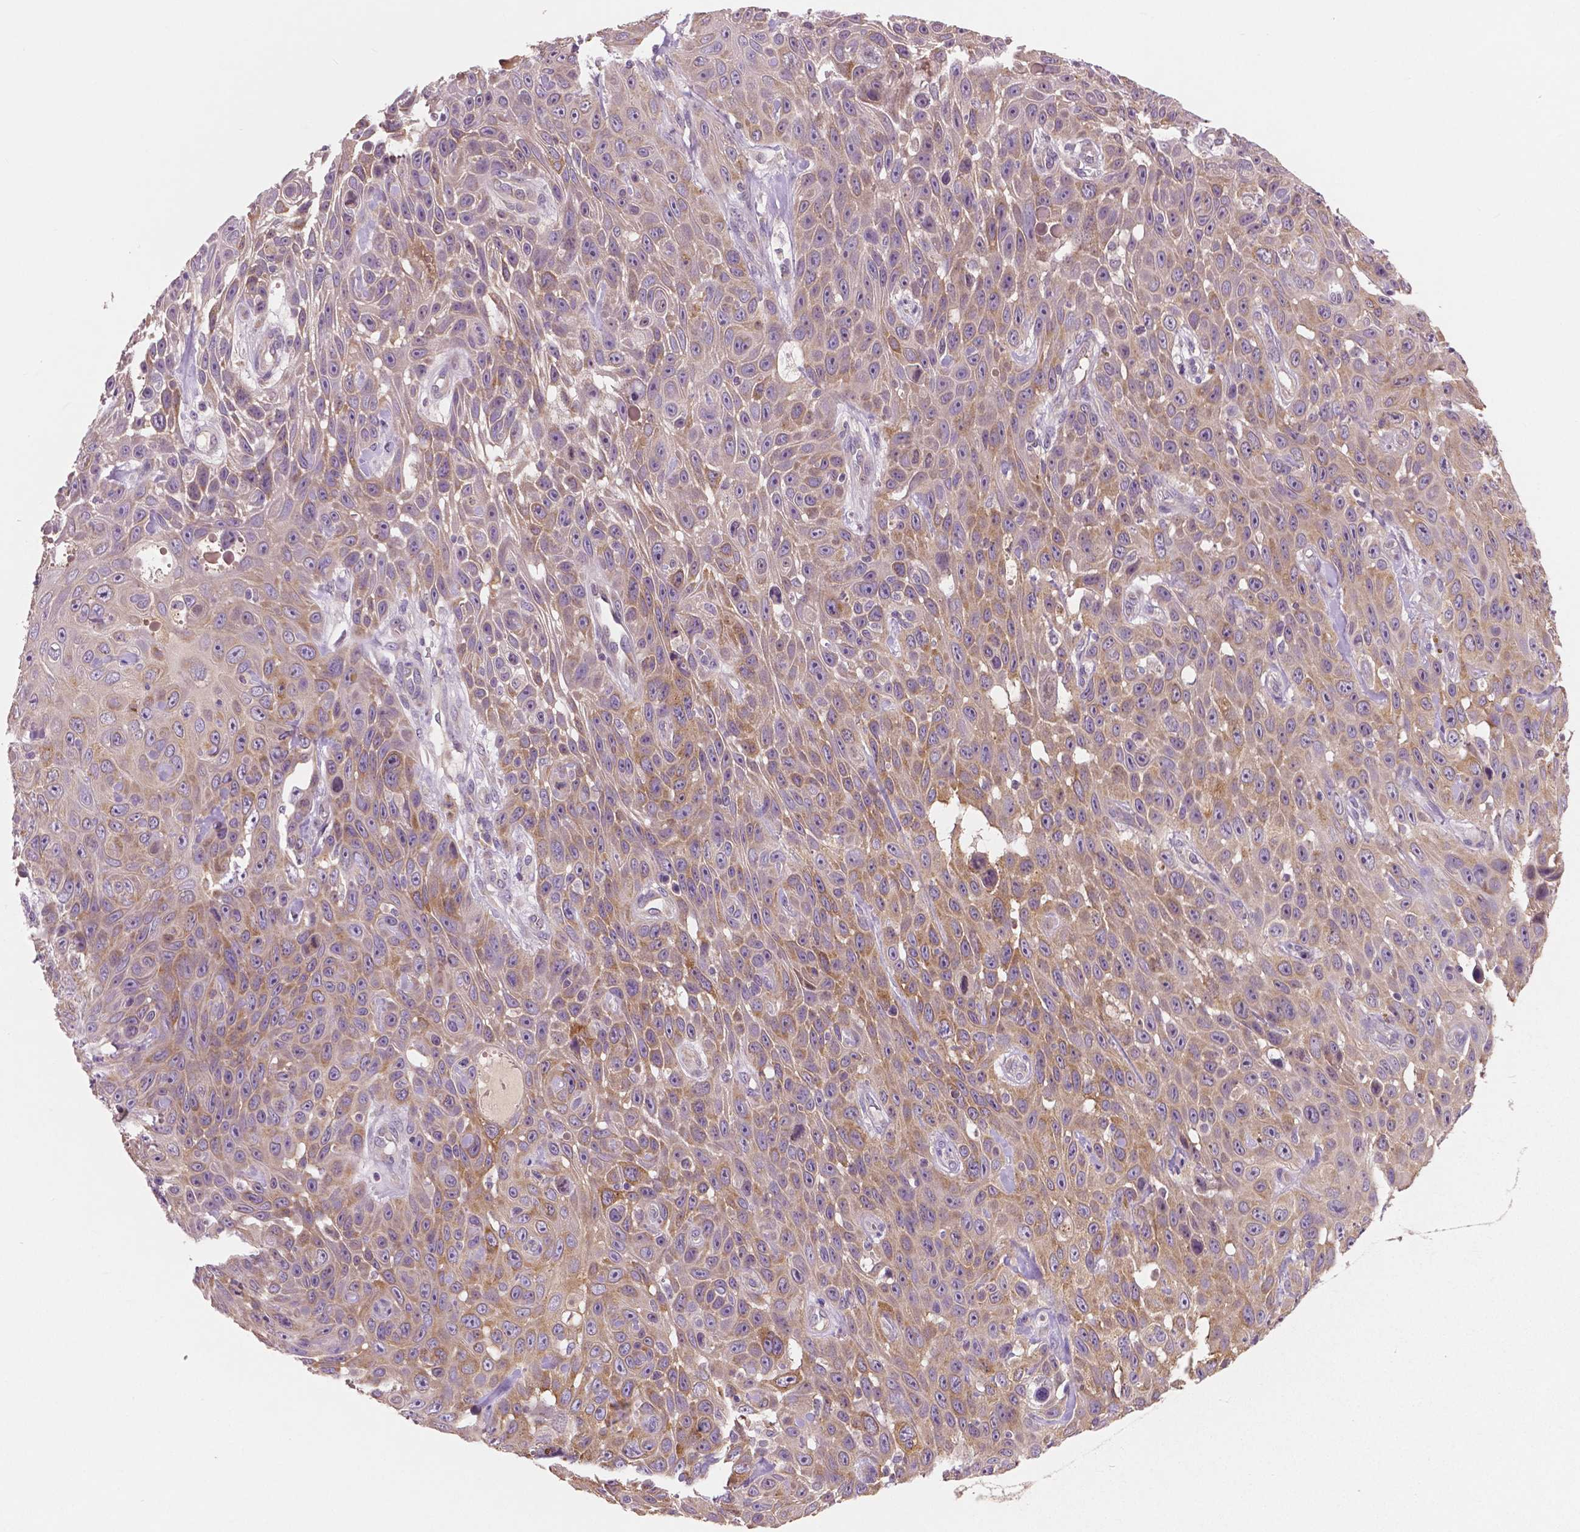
{"staining": {"intensity": "weak", "quantity": ">75%", "location": "cytoplasmic/membranous"}, "tissue": "skin cancer", "cell_type": "Tumor cells", "image_type": "cancer", "snomed": [{"axis": "morphology", "description": "Squamous cell carcinoma, NOS"}, {"axis": "topography", "description": "Skin"}], "caption": "The micrograph demonstrates staining of squamous cell carcinoma (skin), revealing weak cytoplasmic/membranous protein expression (brown color) within tumor cells.", "gene": "LSM14B", "patient": {"sex": "male", "age": 82}}